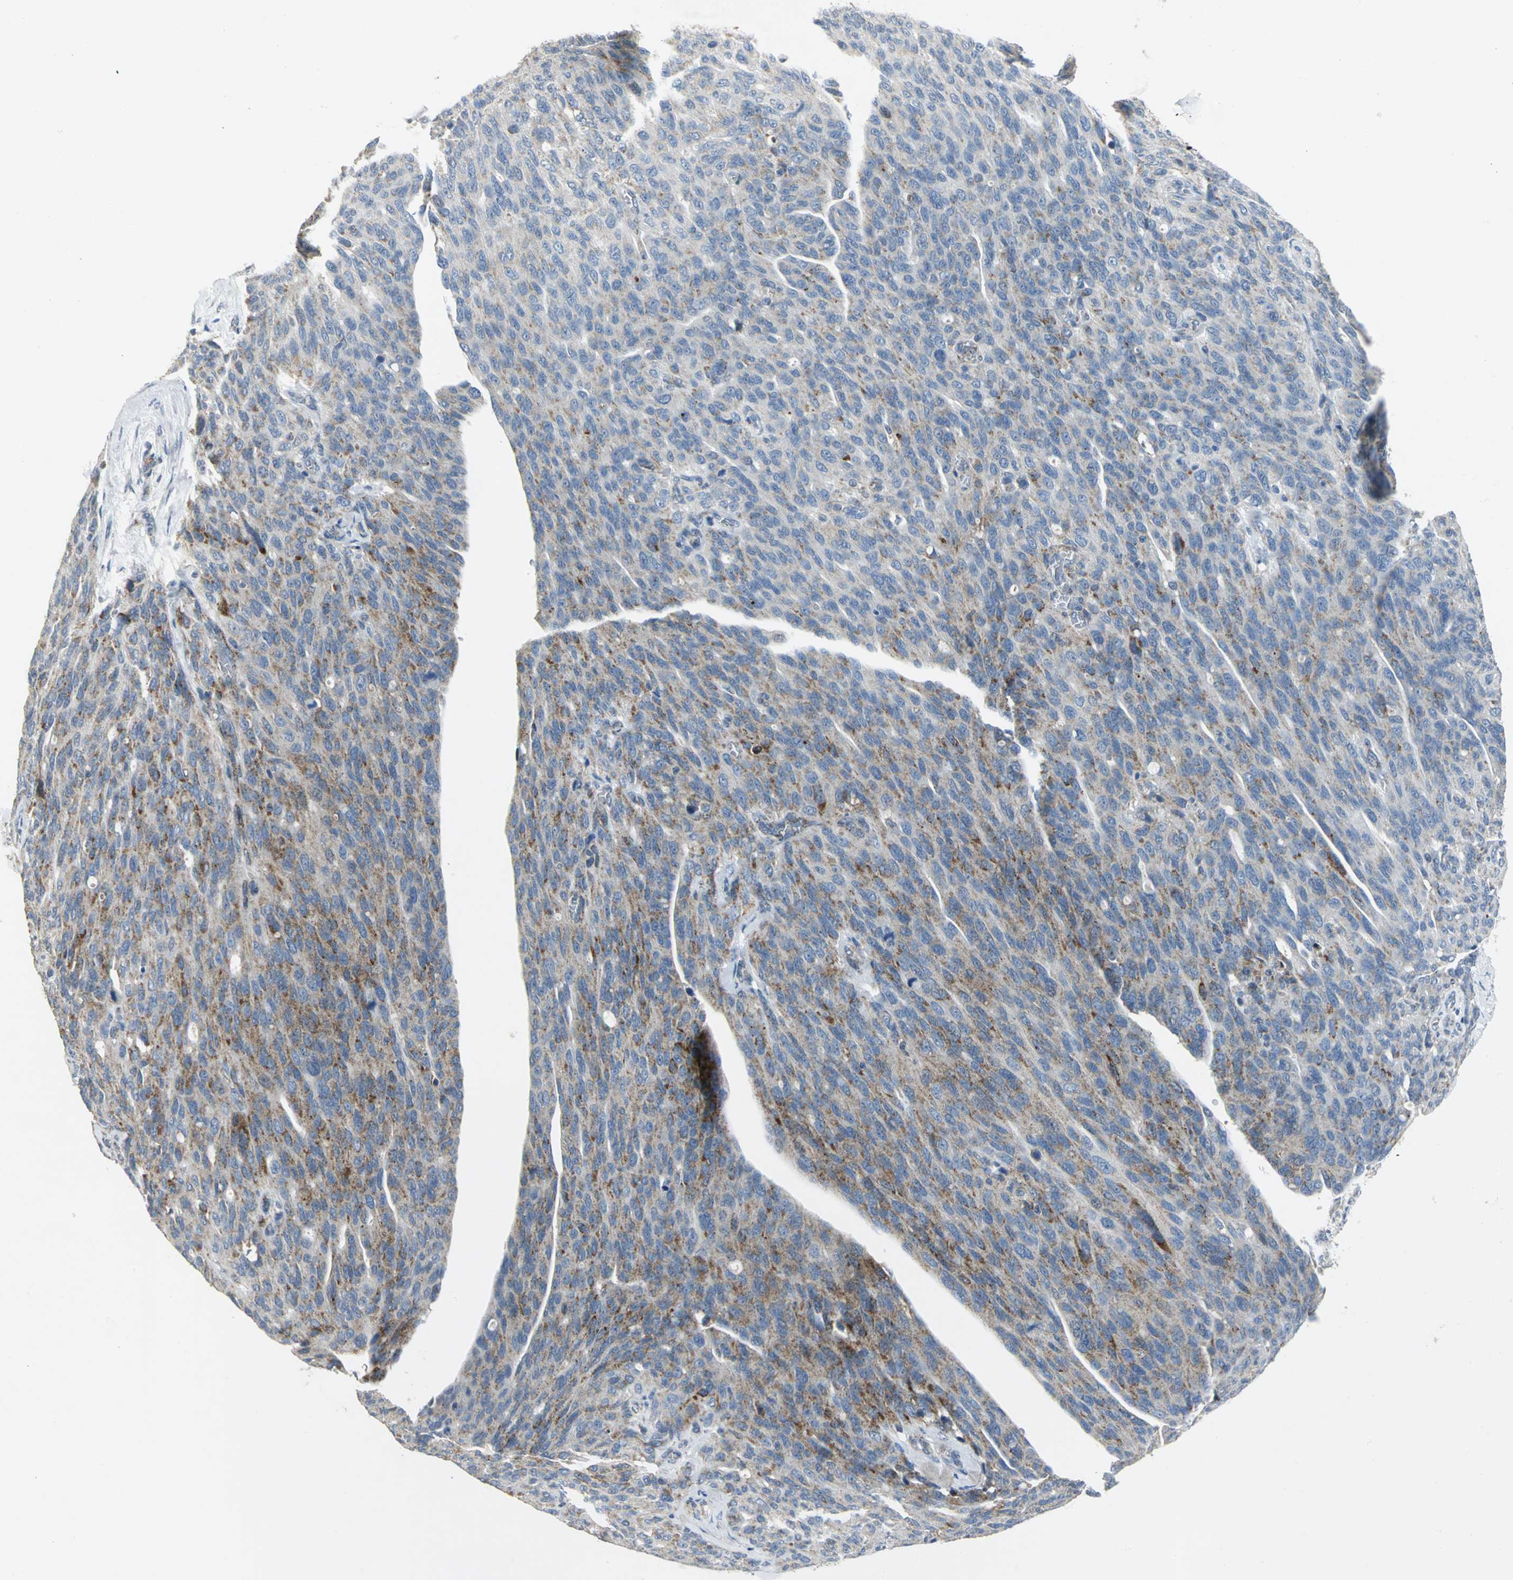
{"staining": {"intensity": "moderate", "quantity": "25%-75%", "location": "cytoplasmic/membranous"}, "tissue": "ovarian cancer", "cell_type": "Tumor cells", "image_type": "cancer", "snomed": [{"axis": "morphology", "description": "Carcinoma, endometroid"}, {"axis": "topography", "description": "Ovary"}], "caption": "The histopathology image shows a brown stain indicating the presence of a protein in the cytoplasmic/membranous of tumor cells in ovarian cancer (endometroid carcinoma). The staining was performed using DAB (3,3'-diaminobenzidine), with brown indicating positive protein expression. Nuclei are stained blue with hematoxylin.", "gene": "SPPL2B", "patient": {"sex": "female", "age": 60}}